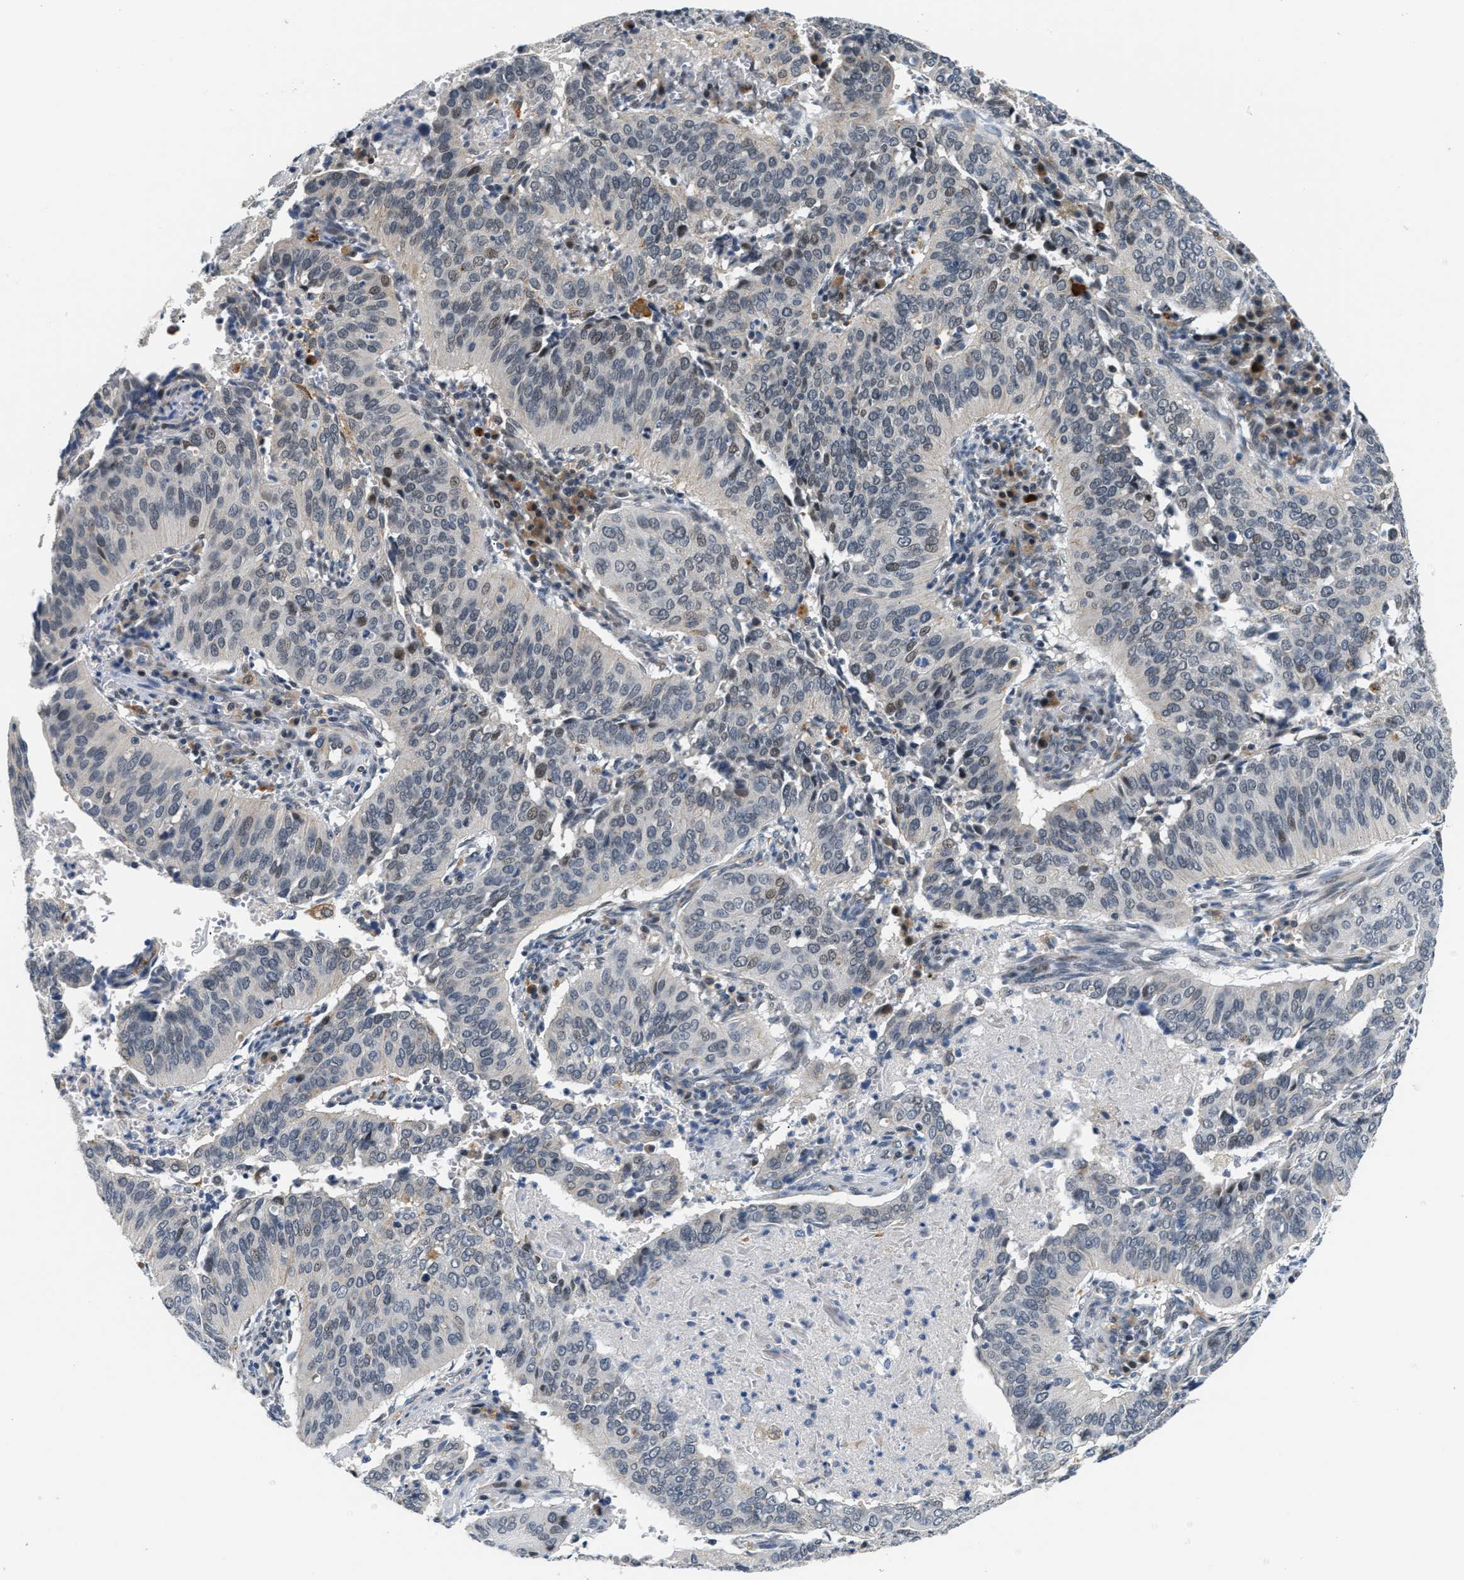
{"staining": {"intensity": "weak", "quantity": "<25%", "location": "nuclear"}, "tissue": "cervical cancer", "cell_type": "Tumor cells", "image_type": "cancer", "snomed": [{"axis": "morphology", "description": "Squamous cell carcinoma, NOS"}, {"axis": "topography", "description": "Cervix"}], "caption": "IHC histopathology image of cervical squamous cell carcinoma stained for a protein (brown), which exhibits no expression in tumor cells.", "gene": "PPM1H", "patient": {"sex": "female", "age": 39}}